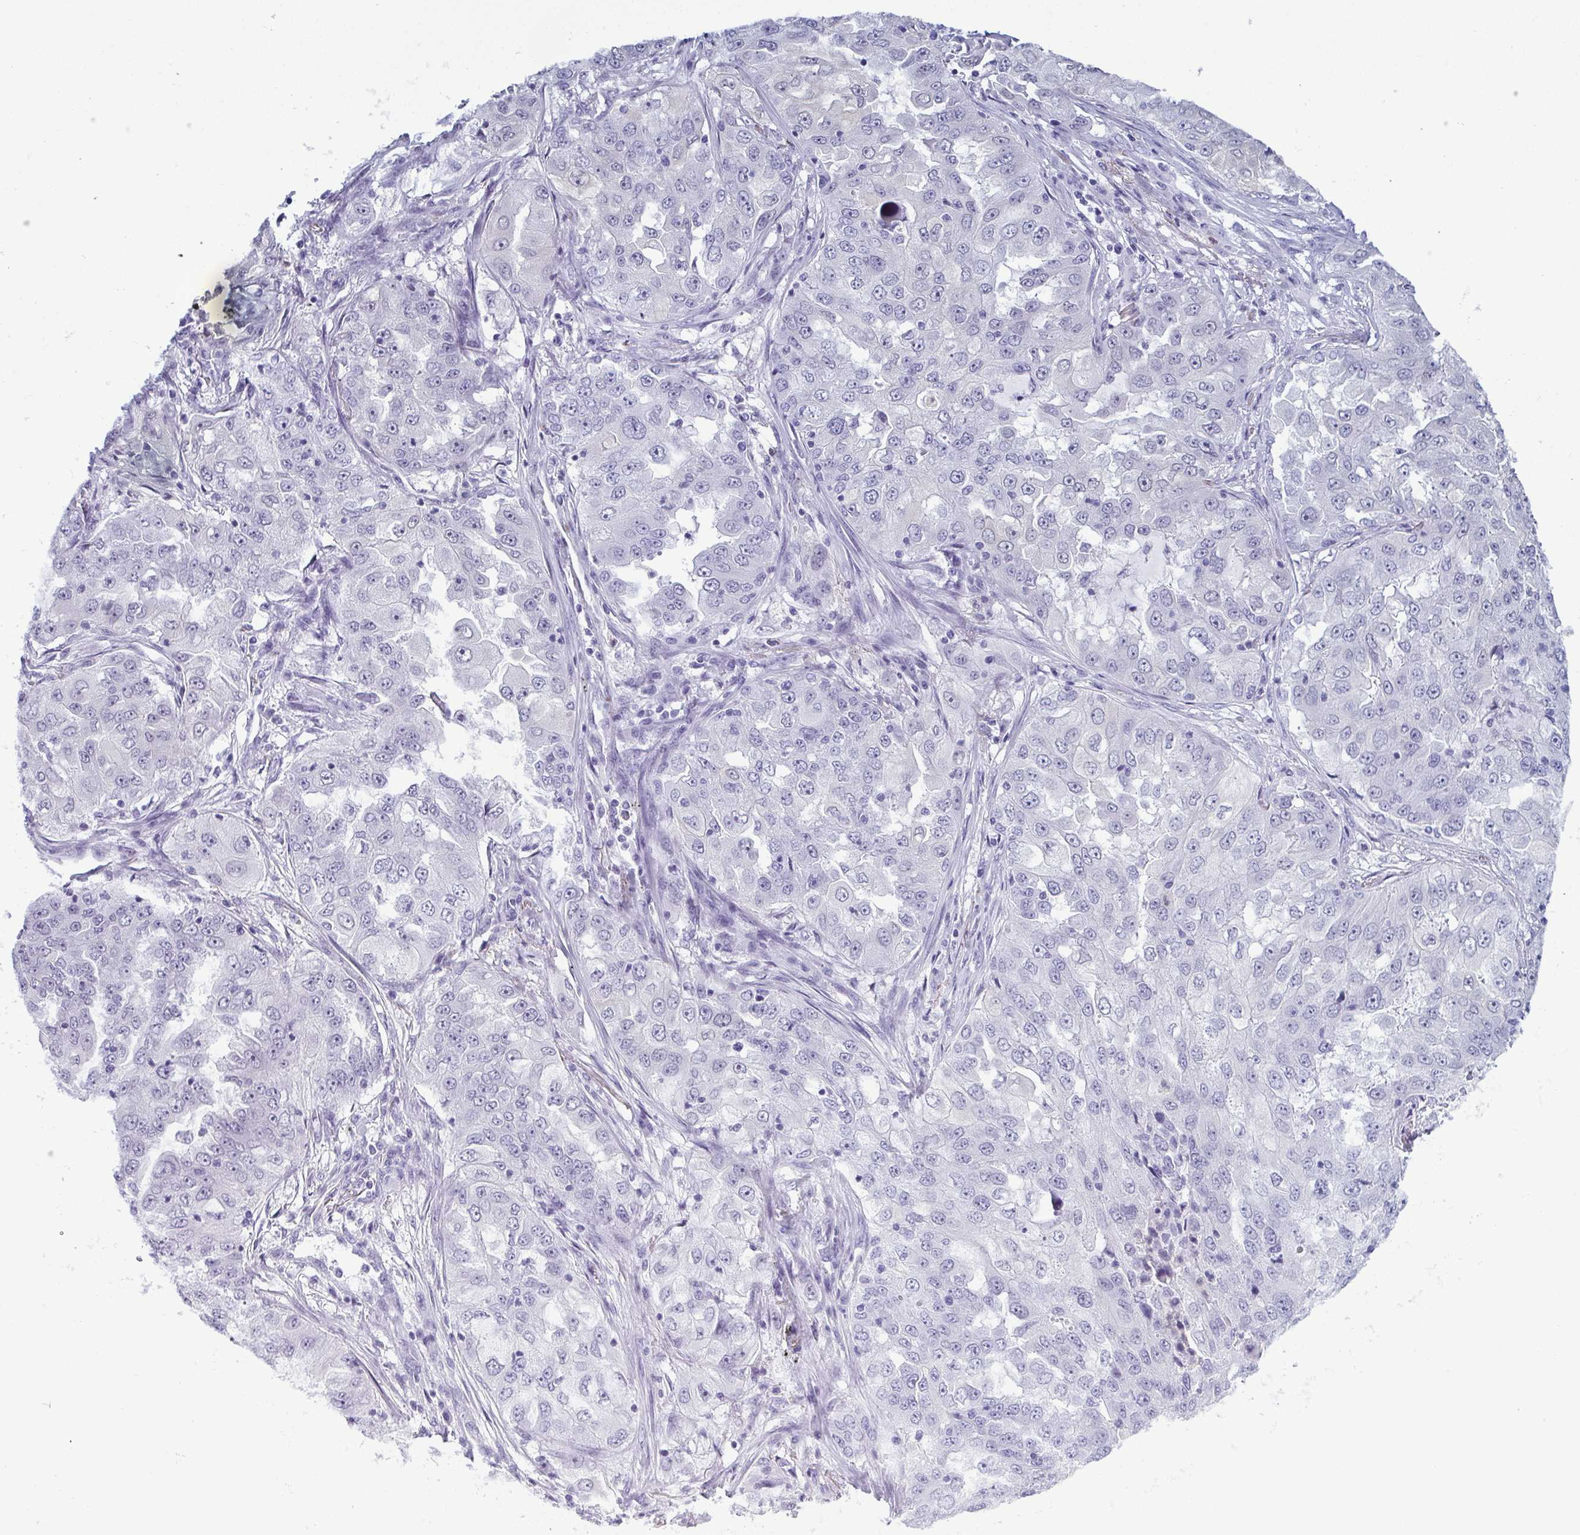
{"staining": {"intensity": "negative", "quantity": "none", "location": "none"}, "tissue": "lung cancer", "cell_type": "Tumor cells", "image_type": "cancer", "snomed": [{"axis": "morphology", "description": "Adenocarcinoma, NOS"}, {"axis": "topography", "description": "Lung"}], "caption": "An image of lung adenocarcinoma stained for a protein exhibits no brown staining in tumor cells.", "gene": "CDA", "patient": {"sex": "female", "age": 61}}